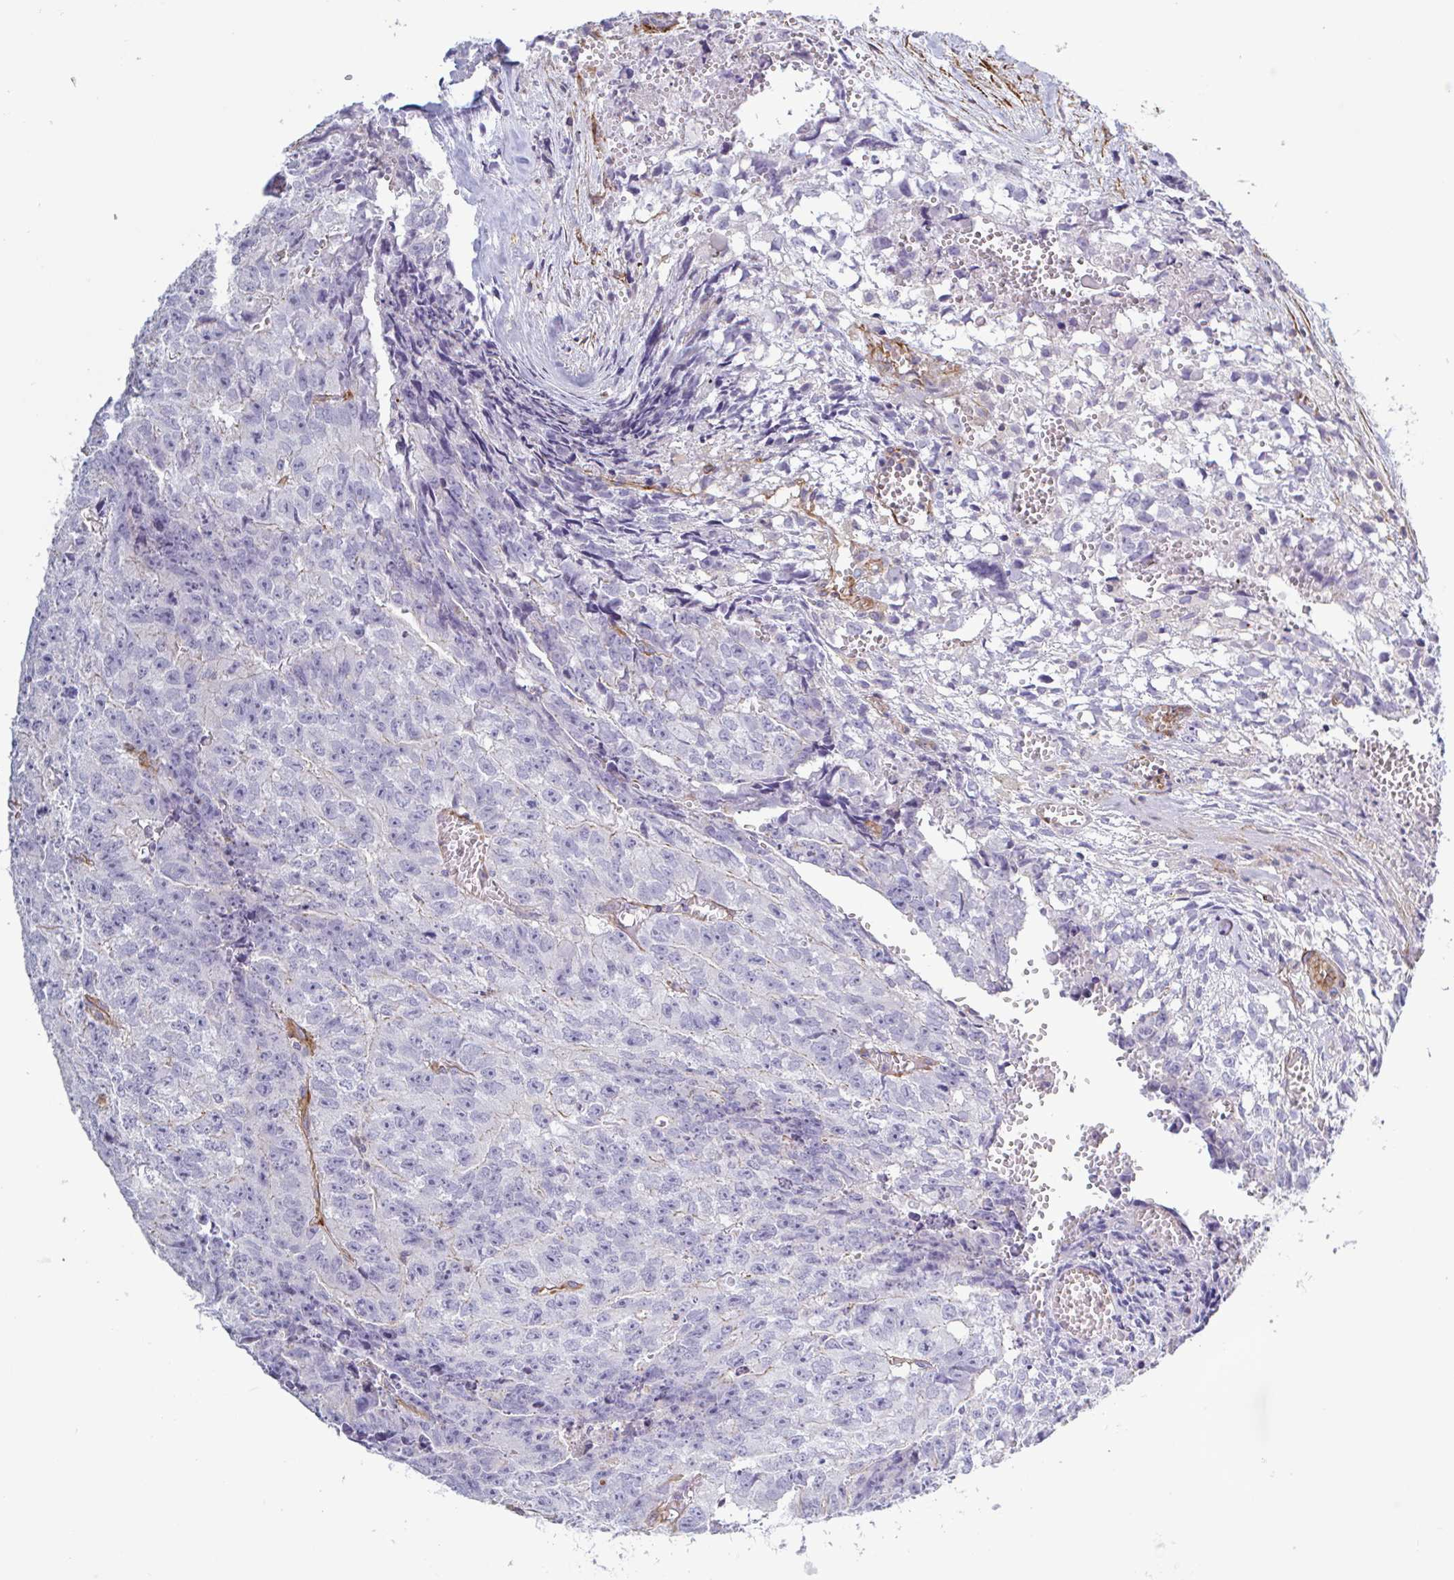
{"staining": {"intensity": "negative", "quantity": "none", "location": "none"}, "tissue": "testis cancer", "cell_type": "Tumor cells", "image_type": "cancer", "snomed": [{"axis": "morphology", "description": "Carcinoma, Embryonal, NOS"}, {"axis": "morphology", "description": "Teratoma, malignant, NOS"}, {"axis": "topography", "description": "Testis"}], "caption": "A high-resolution image shows immunohistochemistry staining of testis cancer, which demonstrates no significant staining in tumor cells.", "gene": "SHISA7", "patient": {"sex": "male", "age": 24}}